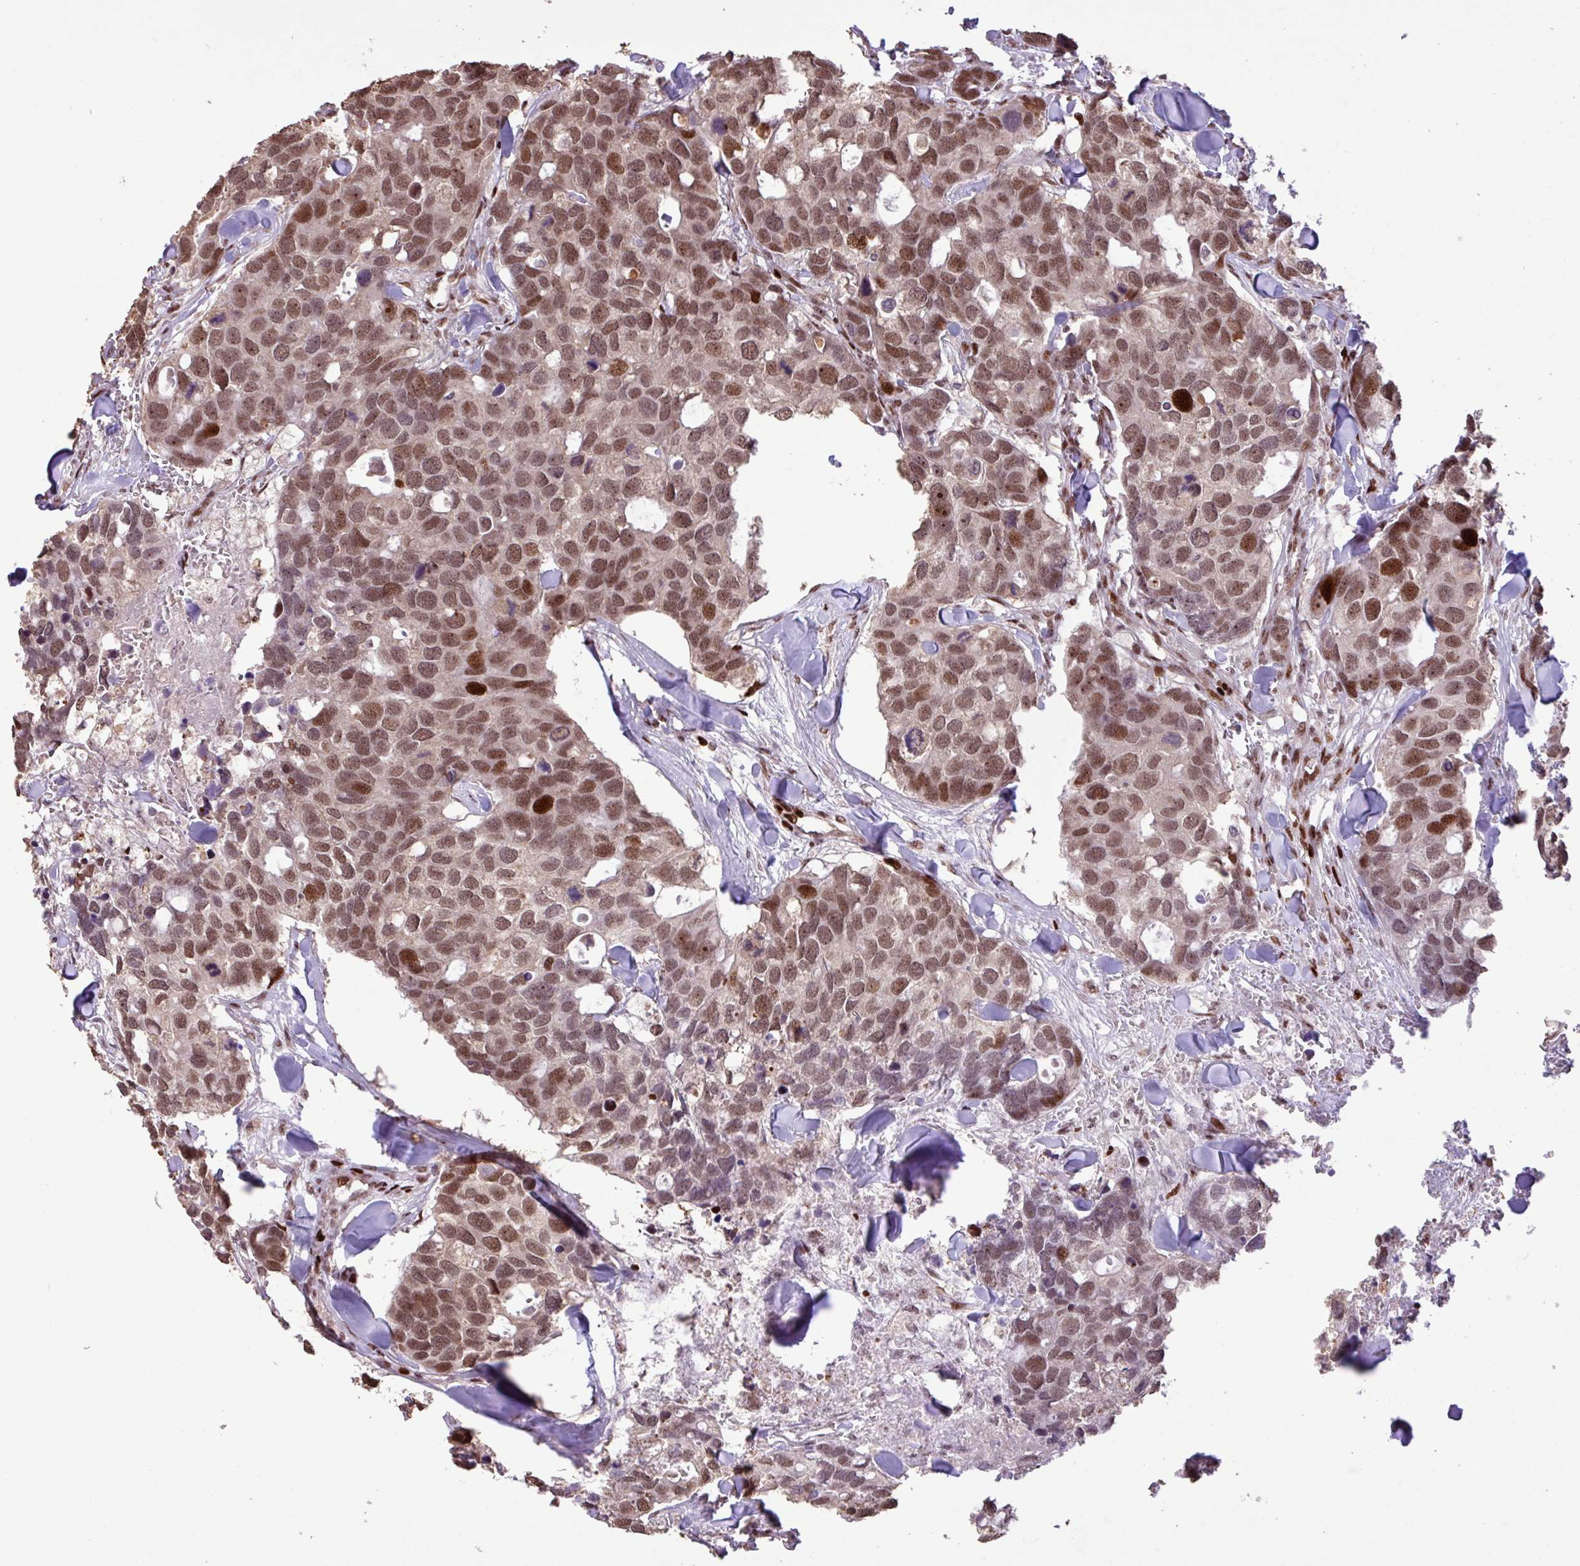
{"staining": {"intensity": "moderate", "quantity": ">75%", "location": "nuclear"}, "tissue": "breast cancer", "cell_type": "Tumor cells", "image_type": "cancer", "snomed": [{"axis": "morphology", "description": "Duct carcinoma"}, {"axis": "topography", "description": "Breast"}], "caption": "Immunohistochemistry of breast cancer (invasive ductal carcinoma) reveals medium levels of moderate nuclear positivity in about >75% of tumor cells.", "gene": "ZNF709", "patient": {"sex": "female", "age": 83}}